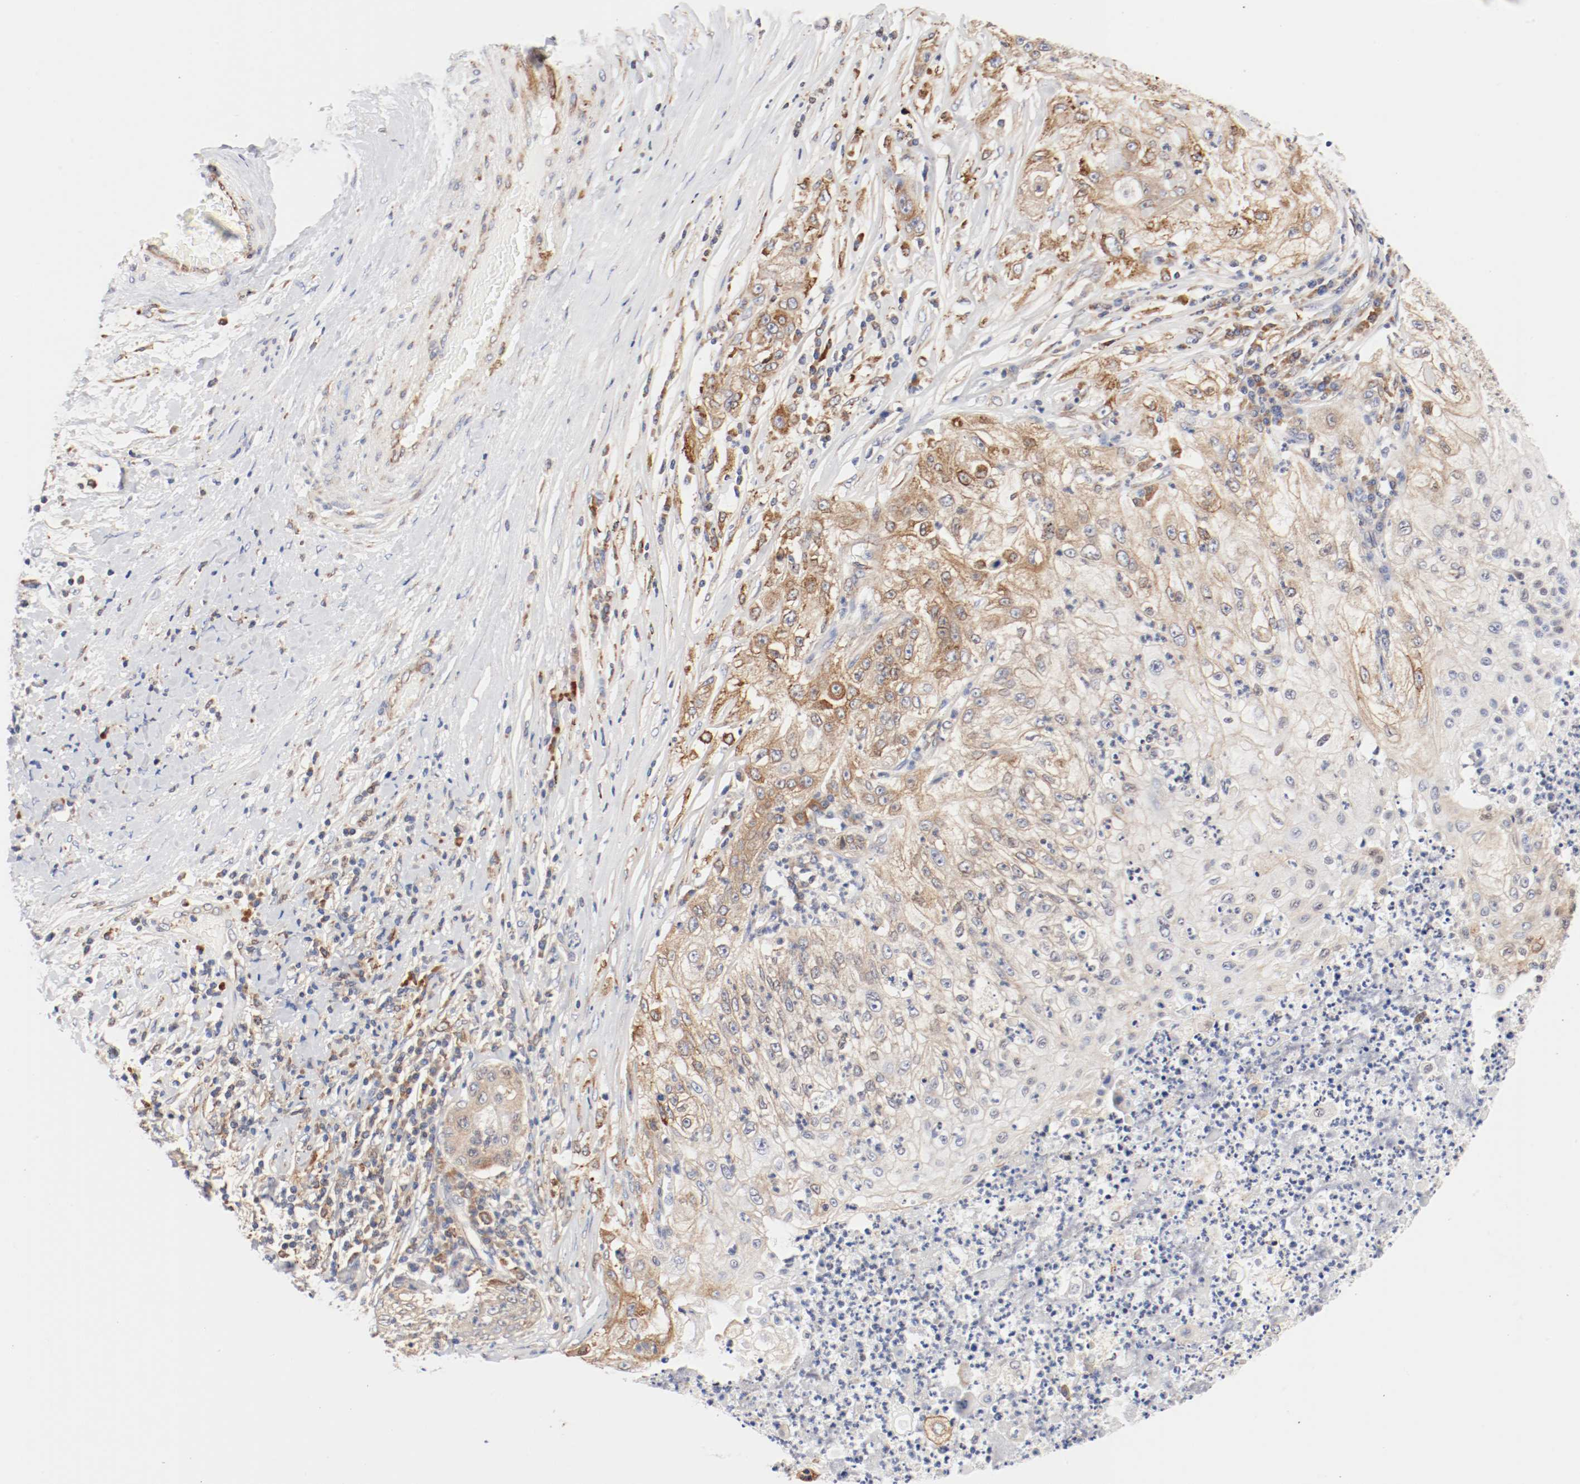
{"staining": {"intensity": "moderate", "quantity": "25%-75%", "location": "cytoplasmic/membranous"}, "tissue": "lung cancer", "cell_type": "Tumor cells", "image_type": "cancer", "snomed": [{"axis": "morphology", "description": "Inflammation, NOS"}, {"axis": "morphology", "description": "Squamous cell carcinoma, NOS"}, {"axis": "topography", "description": "Lymph node"}, {"axis": "topography", "description": "Soft tissue"}, {"axis": "topography", "description": "Lung"}], "caption": "Brown immunohistochemical staining in lung cancer shows moderate cytoplasmic/membranous staining in approximately 25%-75% of tumor cells. The protein is stained brown, and the nuclei are stained in blue (DAB IHC with brightfield microscopy, high magnification).", "gene": "PDPK1", "patient": {"sex": "male", "age": 66}}